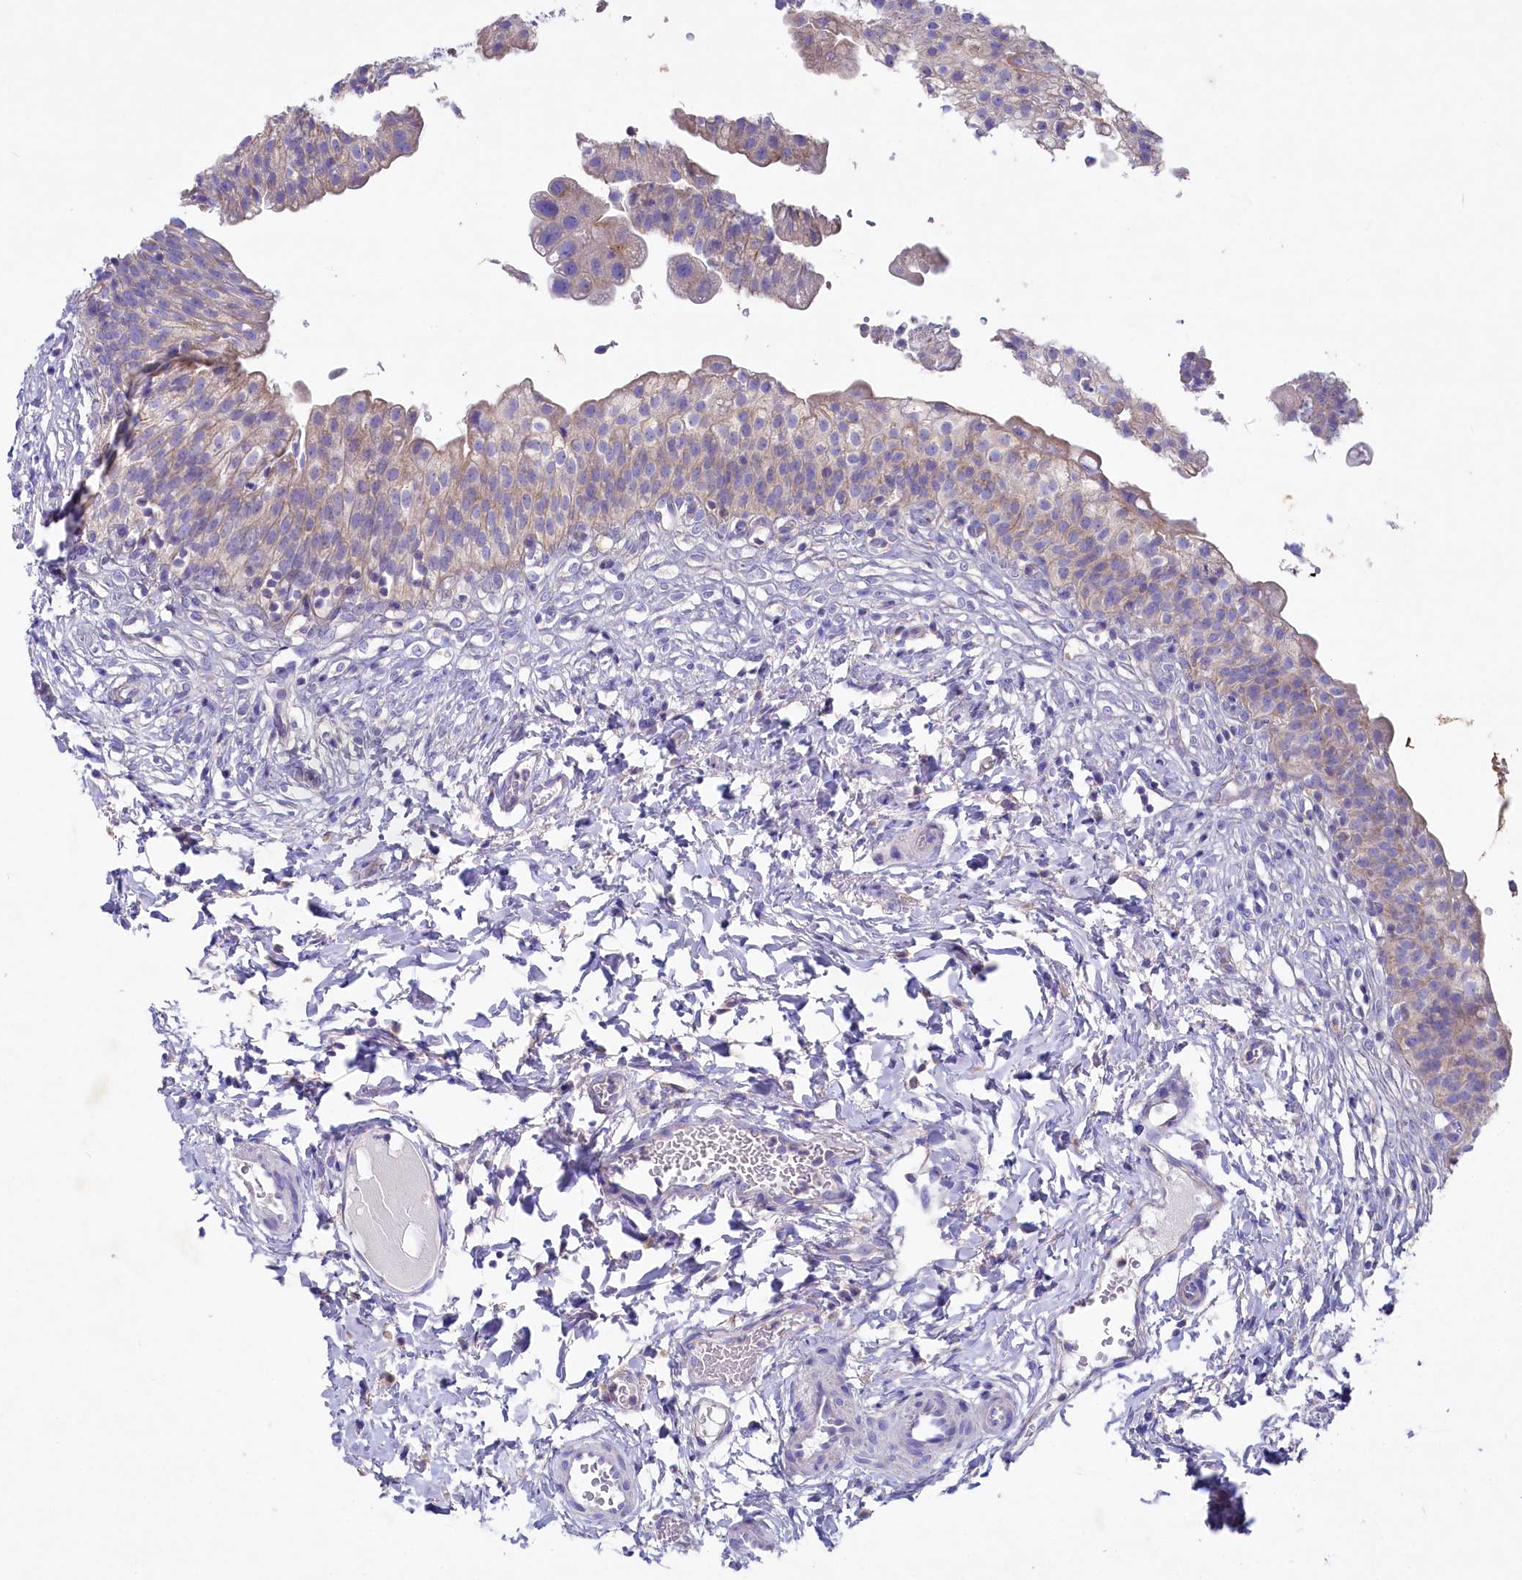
{"staining": {"intensity": "weak", "quantity": "25%-75%", "location": "cytoplasmic/membranous"}, "tissue": "urinary bladder", "cell_type": "Urothelial cells", "image_type": "normal", "snomed": [{"axis": "morphology", "description": "Normal tissue, NOS"}, {"axis": "topography", "description": "Urinary bladder"}], "caption": "Urinary bladder stained with DAB IHC displays low levels of weak cytoplasmic/membranous positivity in approximately 25%-75% of urothelial cells.", "gene": "VPS26B", "patient": {"sex": "male", "age": 55}}